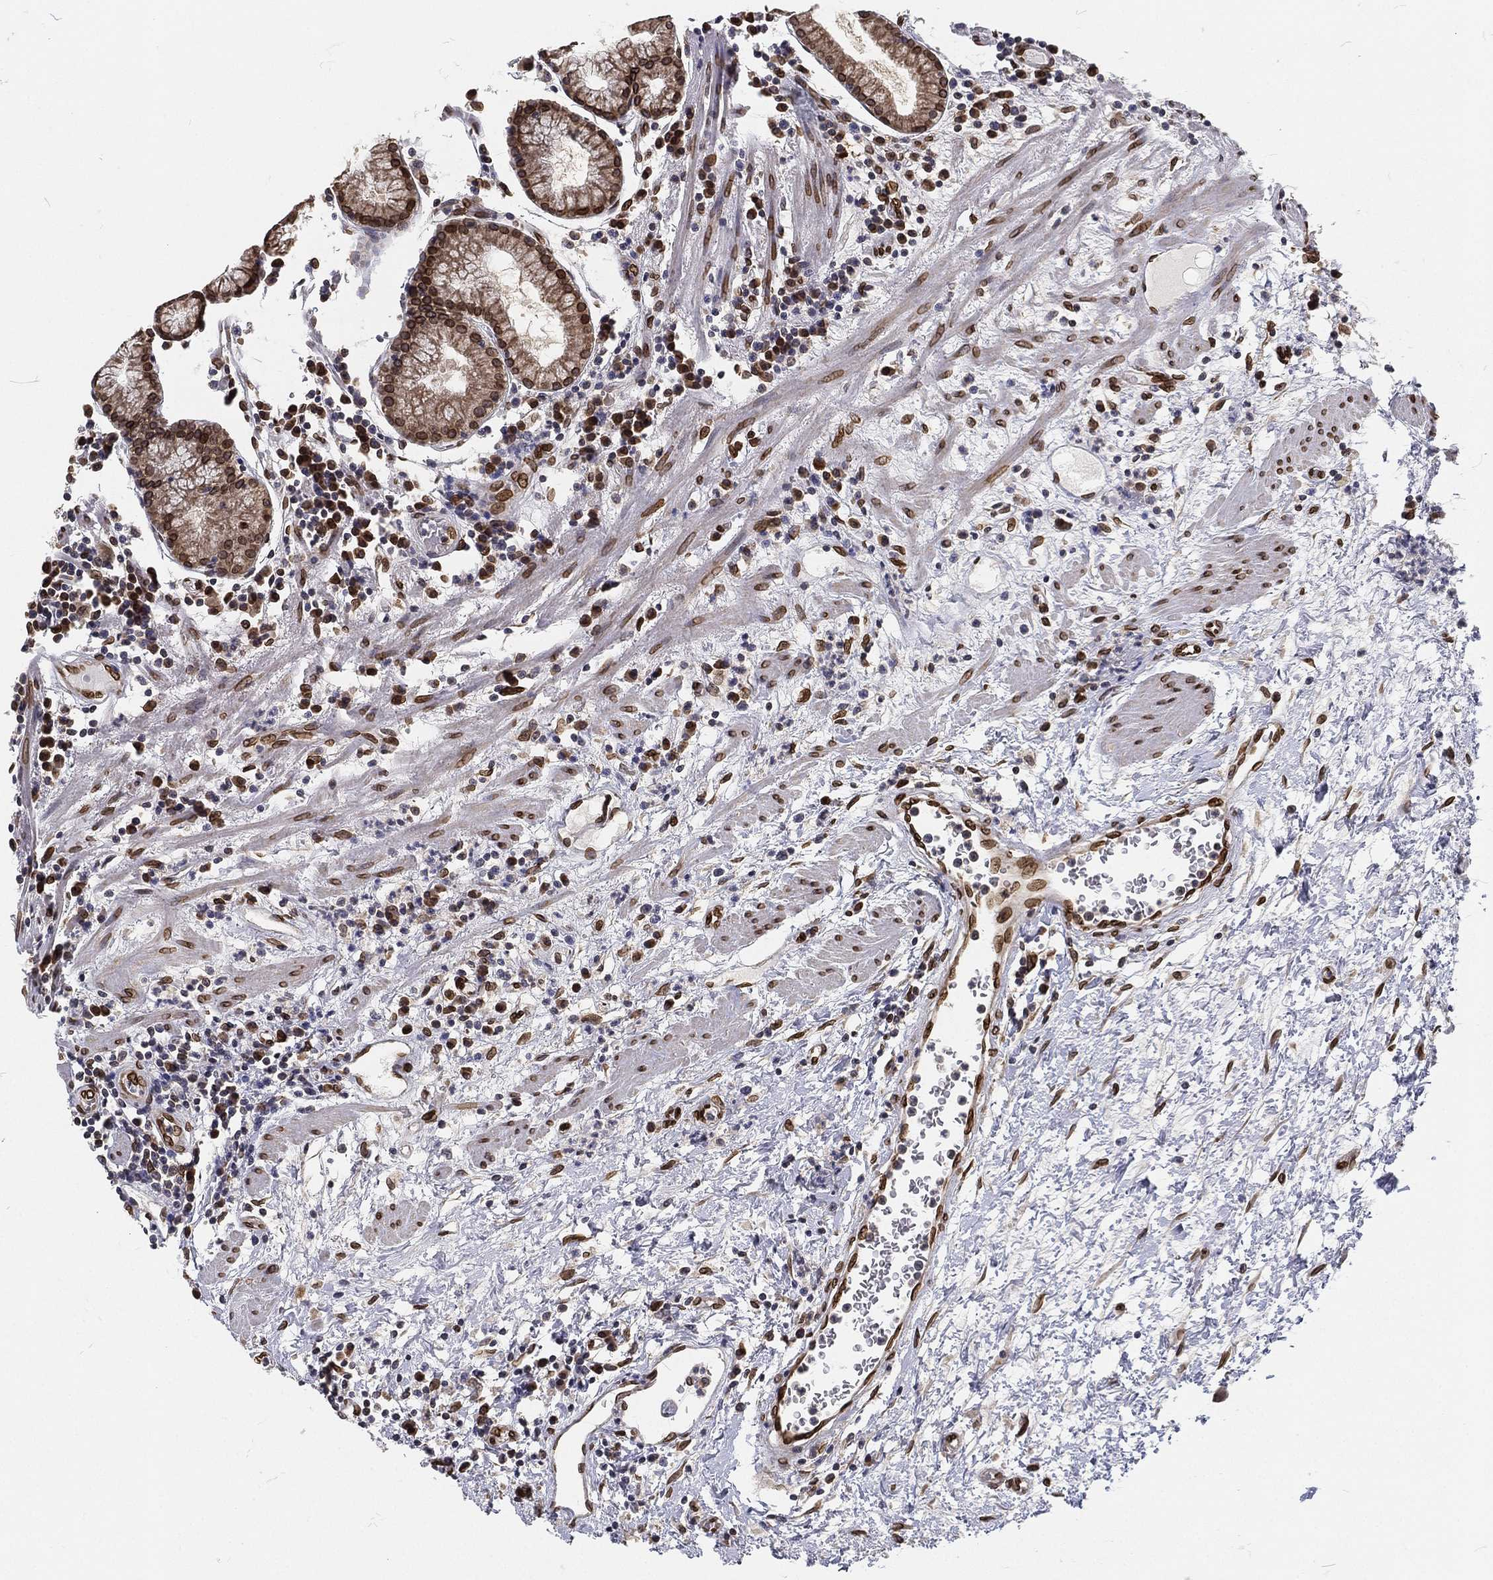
{"staining": {"intensity": "strong", "quantity": ">75%", "location": "cytoplasmic/membranous,nuclear"}, "tissue": "stomach", "cell_type": "Glandular cells", "image_type": "normal", "snomed": [{"axis": "morphology", "description": "Normal tissue, NOS"}, {"axis": "morphology", "description": "Adenocarcinoma, NOS"}, {"axis": "topography", "description": "Stomach"}], "caption": "Unremarkable stomach displays strong cytoplasmic/membranous,nuclear positivity in about >75% of glandular cells, visualized by immunohistochemistry. The protein of interest is stained brown, and the nuclei are stained in blue (DAB IHC with brightfield microscopy, high magnification).", "gene": "PALB2", "patient": {"sex": "female", "age": 64}}